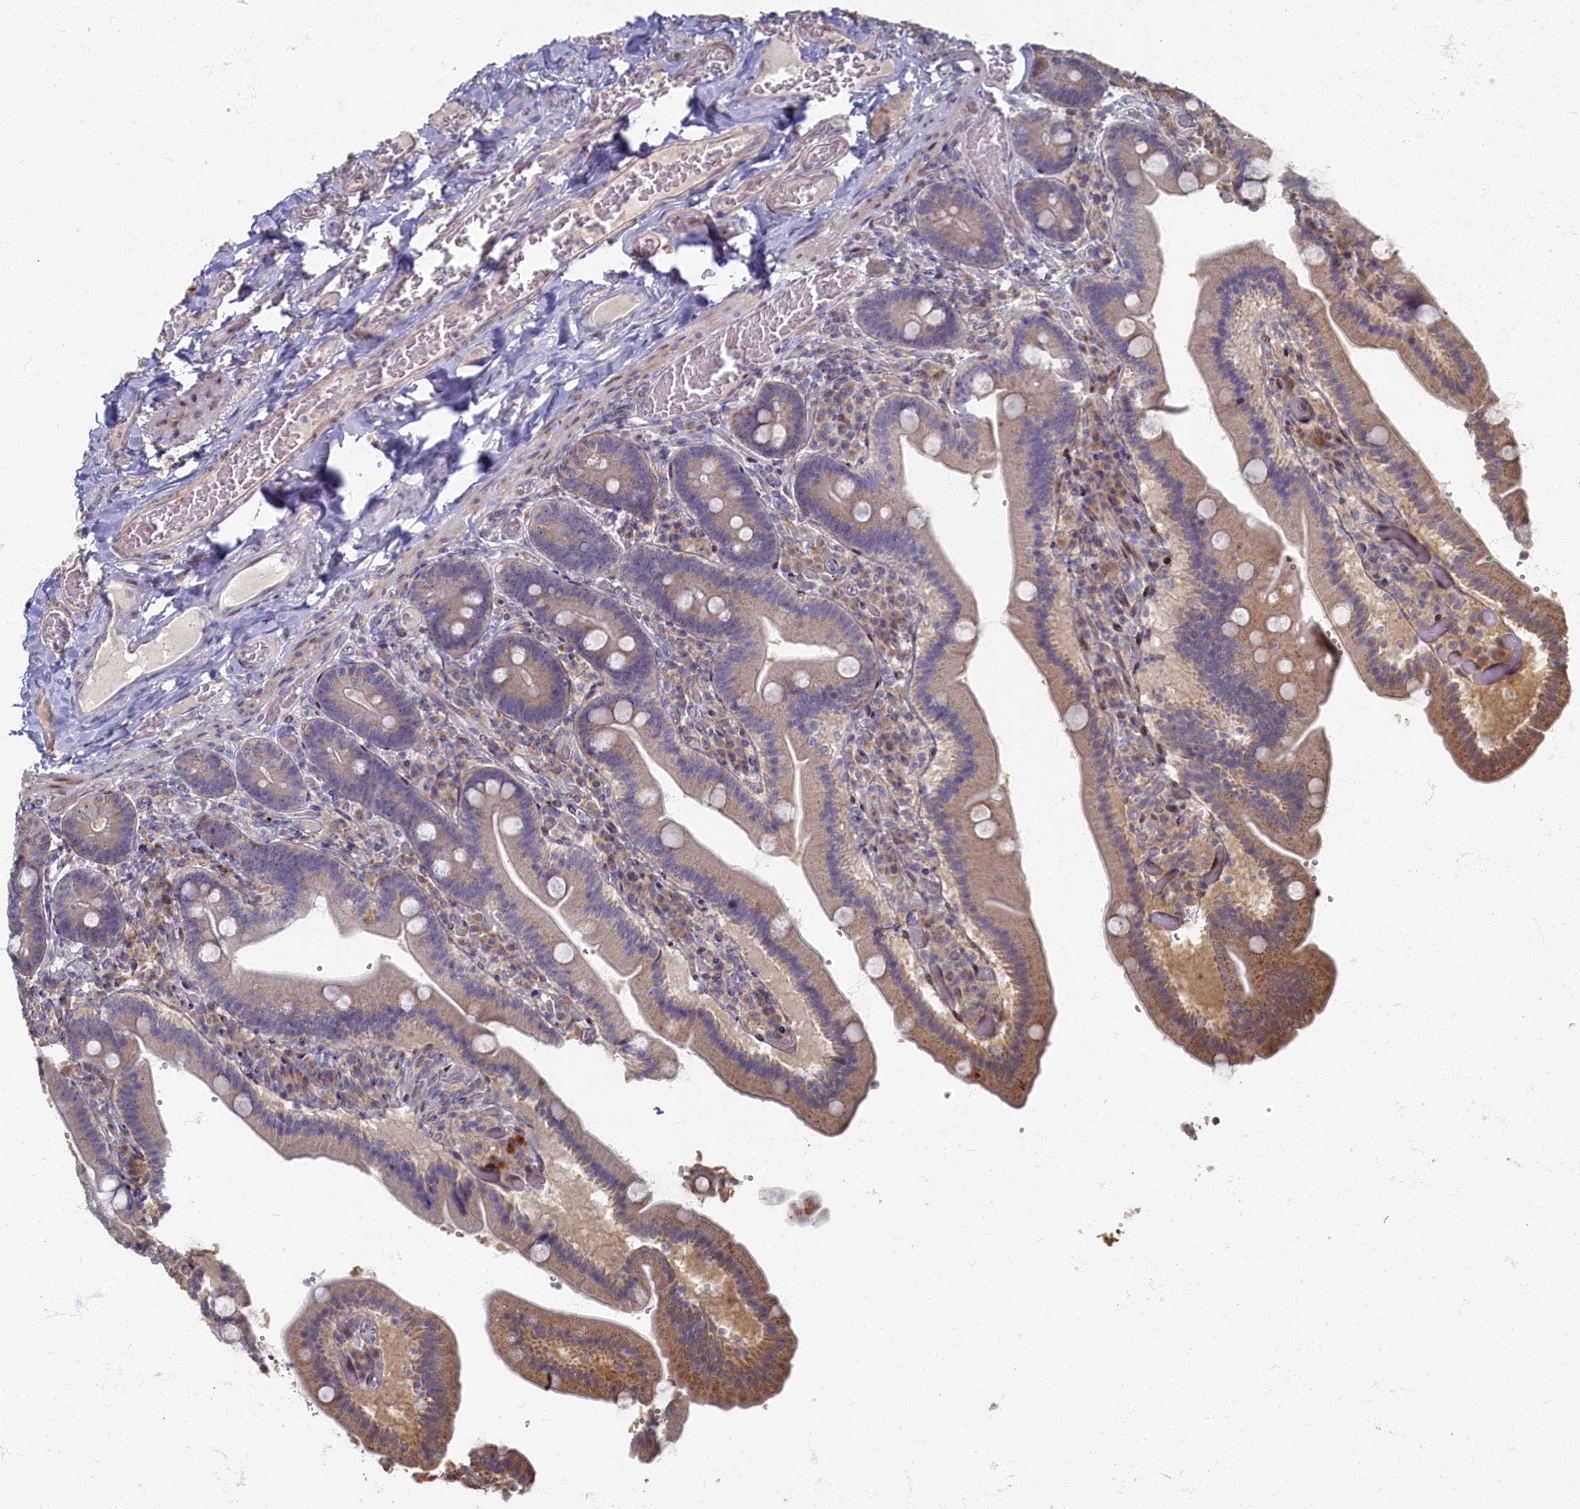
{"staining": {"intensity": "moderate", "quantity": "<25%", "location": "cytoplasmic/membranous"}, "tissue": "duodenum", "cell_type": "Glandular cells", "image_type": "normal", "snomed": [{"axis": "morphology", "description": "Normal tissue, NOS"}, {"axis": "topography", "description": "Duodenum"}], "caption": "Brown immunohistochemical staining in unremarkable duodenum exhibits moderate cytoplasmic/membranous expression in about <25% of glandular cells.", "gene": "HUNK", "patient": {"sex": "female", "age": 62}}